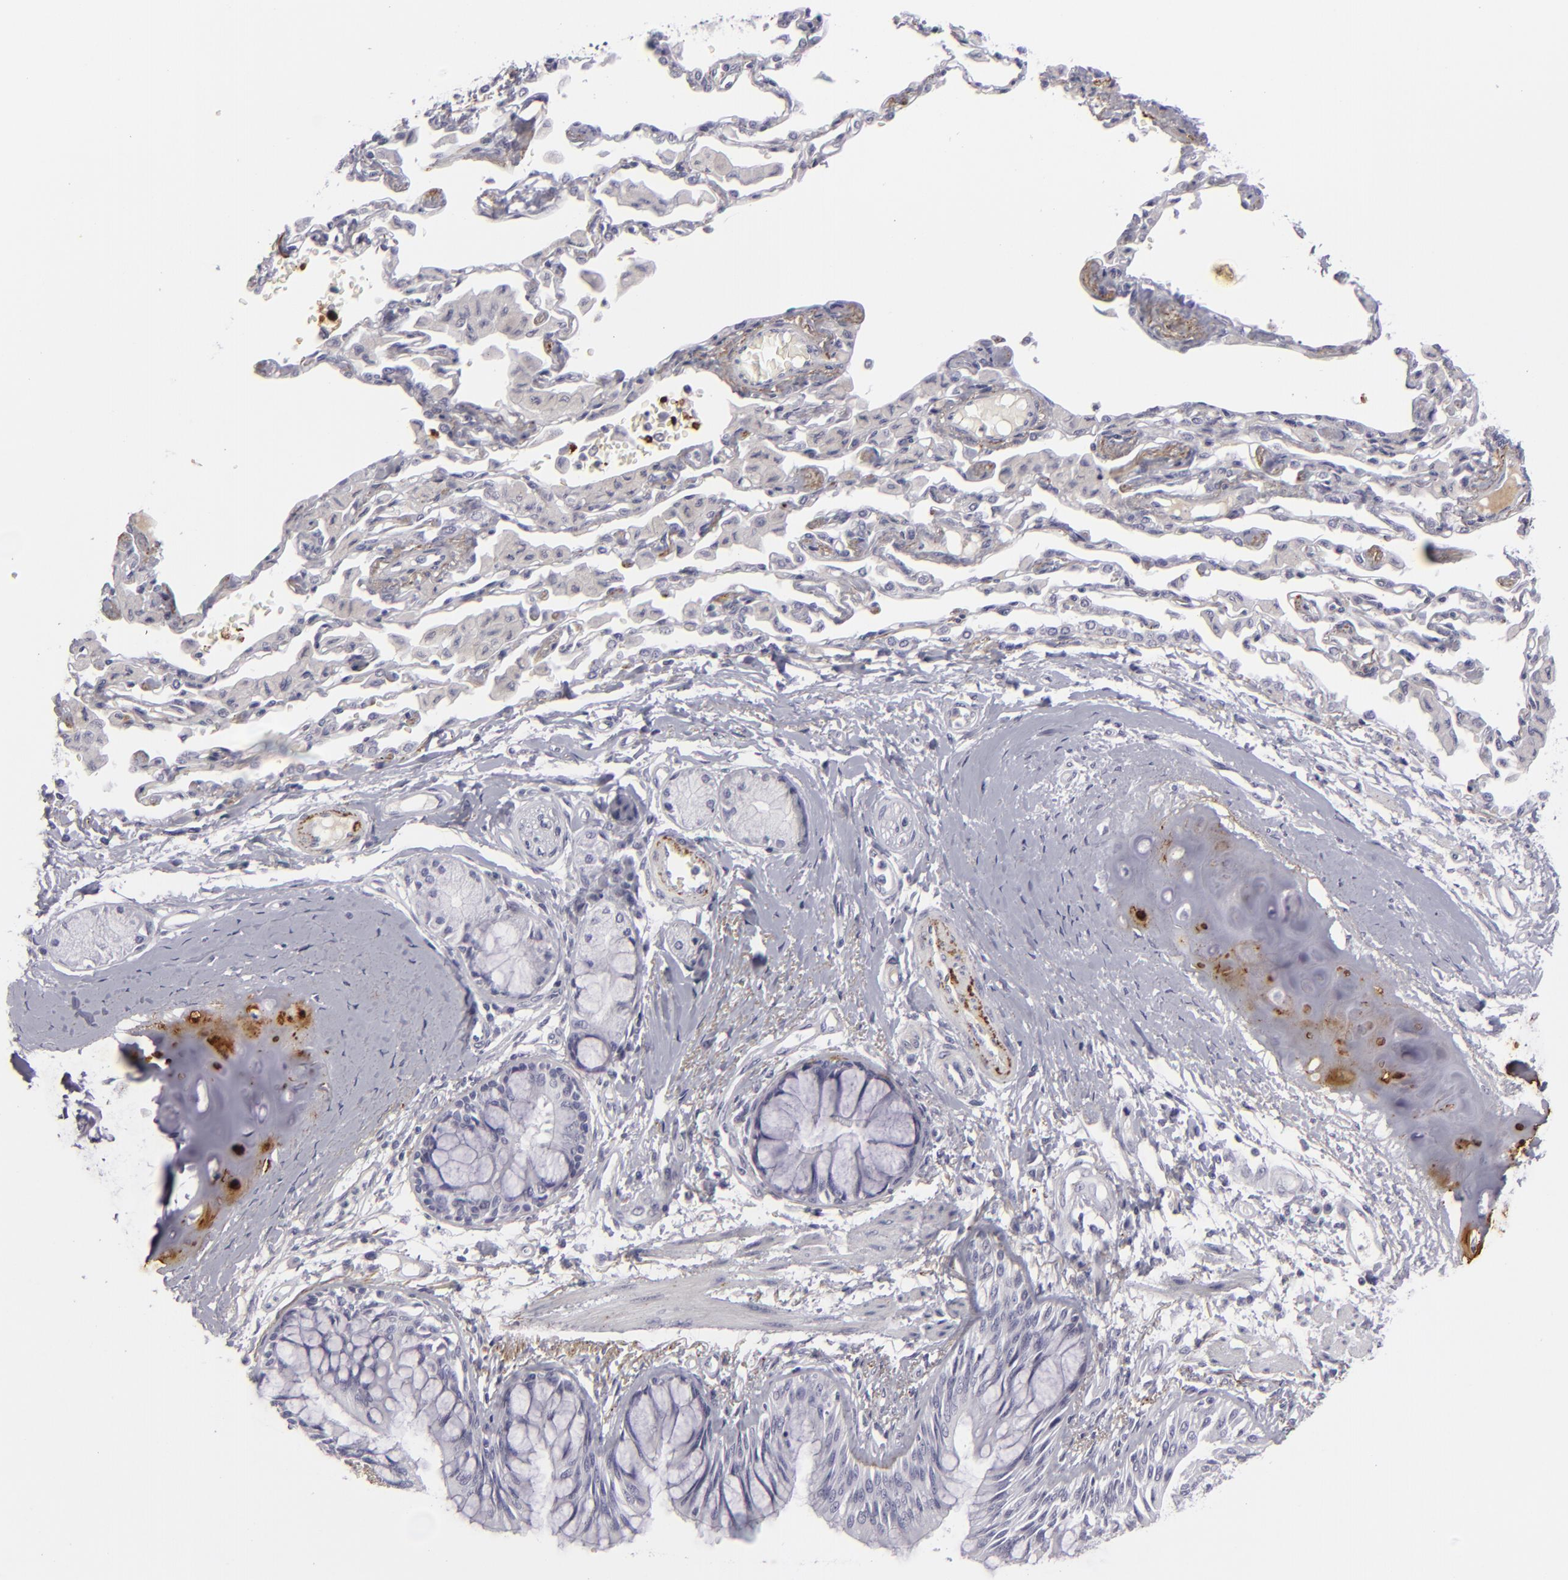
{"staining": {"intensity": "negative", "quantity": "none", "location": "none"}, "tissue": "bronchus", "cell_type": "Respiratory epithelial cells", "image_type": "normal", "snomed": [{"axis": "morphology", "description": "Normal tissue, NOS"}, {"axis": "topography", "description": "Cartilage tissue"}, {"axis": "topography", "description": "Bronchus"}, {"axis": "topography", "description": "Lung"}, {"axis": "topography", "description": "Peripheral nerve tissue"}], "caption": "DAB immunohistochemical staining of normal bronchus demonstrates no significant staining in respiratory epithelial cells. (DAB (3,3'-diaminobenzidine) IHC visualized using brightfield microscopy, high magnification).", "gene": "C9", "patient": {"sex": "female", "age": 49}}